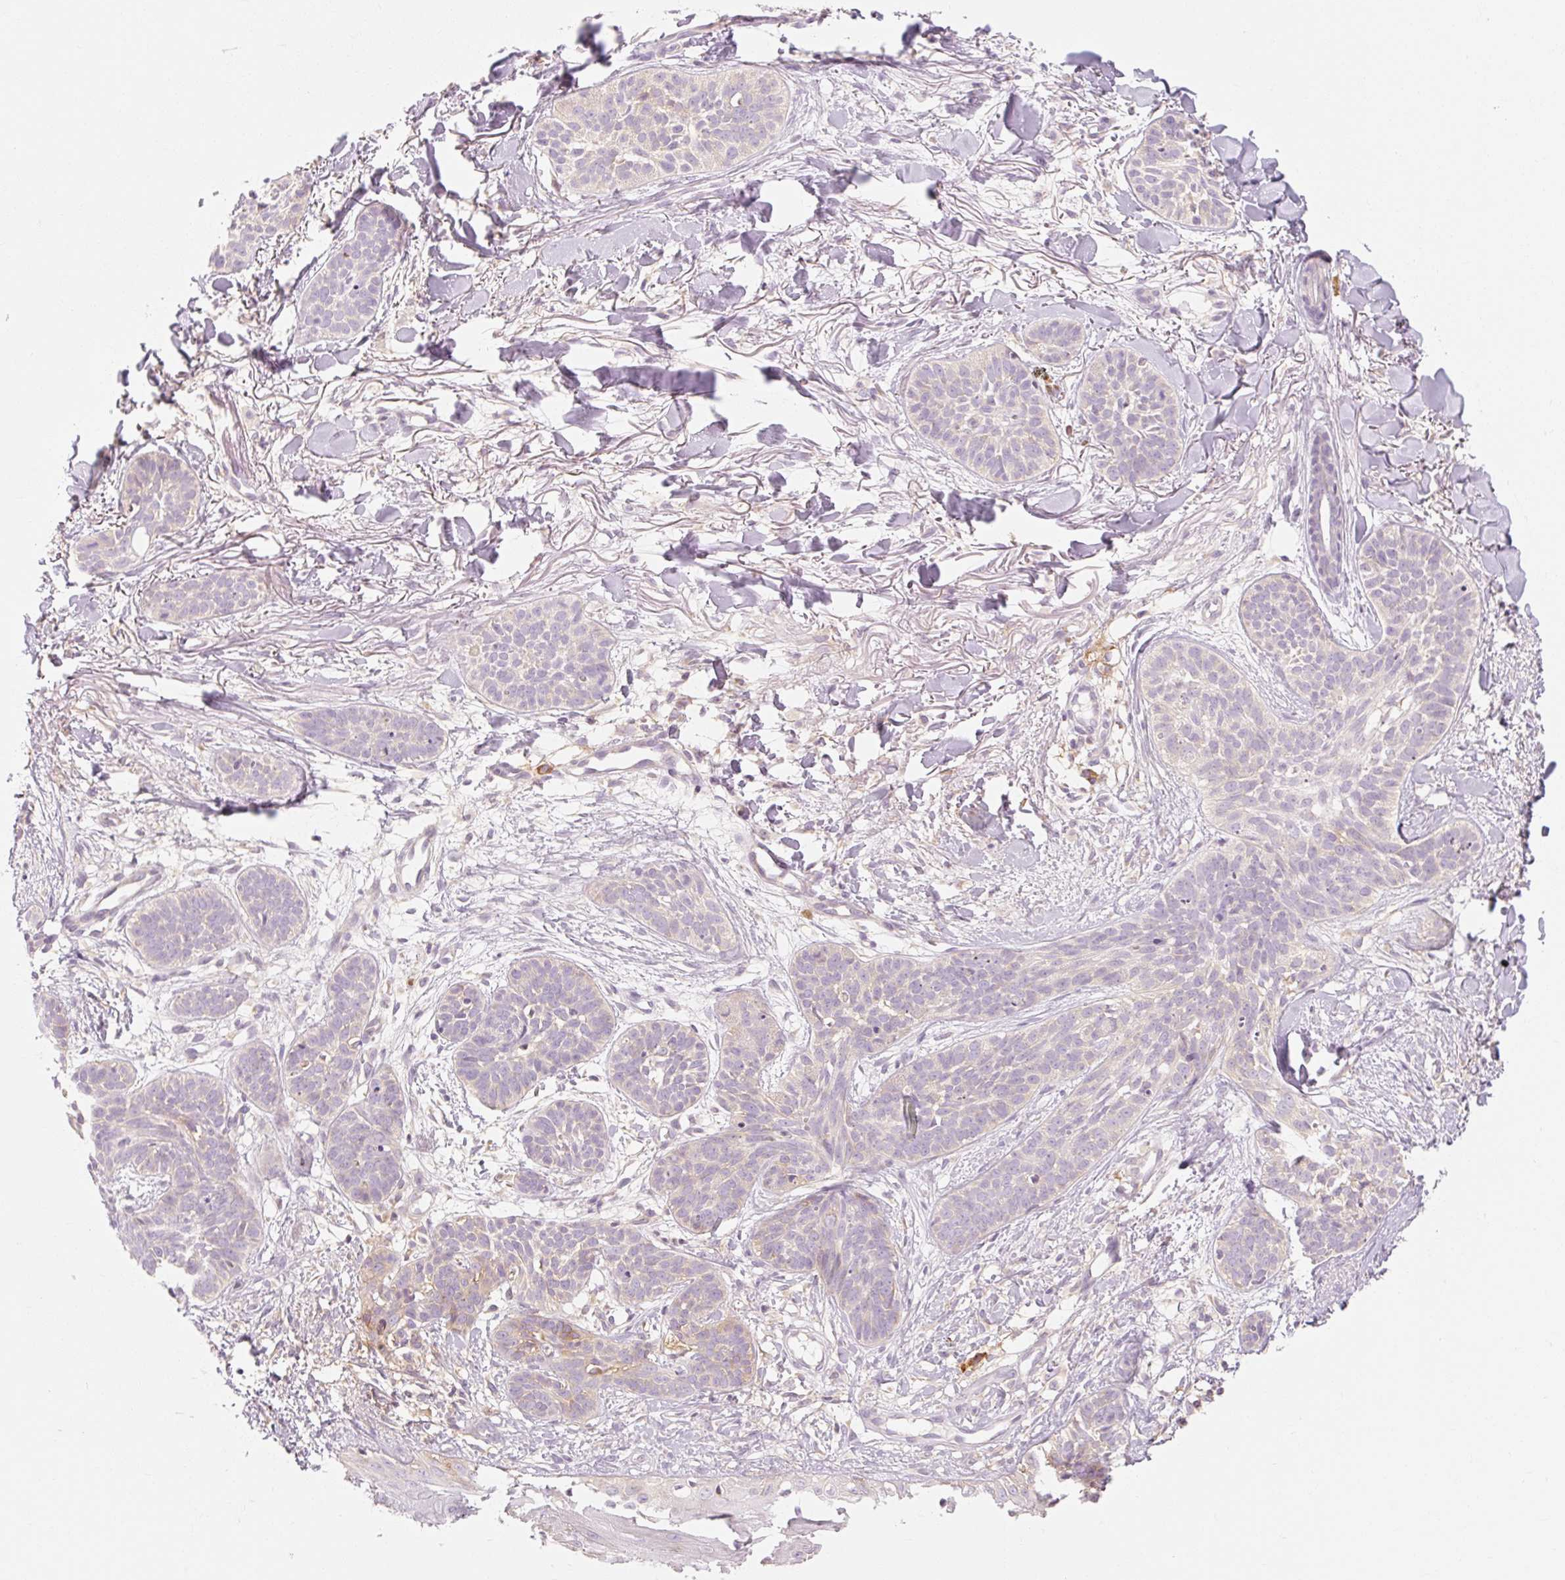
{"staining": {"intensity": "negative", "quantity": "none", "location": "none"}, "tissue": "skin cancer", "cell_type": "Tumor cells", "image_type": "cancer", "snomed": [{"axis": "morphology", "description": "Basal cell carcinoma"}, {"axis": "topography", "description": "Skin"}], "caption": "Immunohistochemical staining of human skin cancer (basal cell carcinoma) shows no significant expression in tumor cells. (IHC, brightfield microscopy, high magnification).", "gene": "MYO1D", "patient": {"sex": "male", "age": 52}}